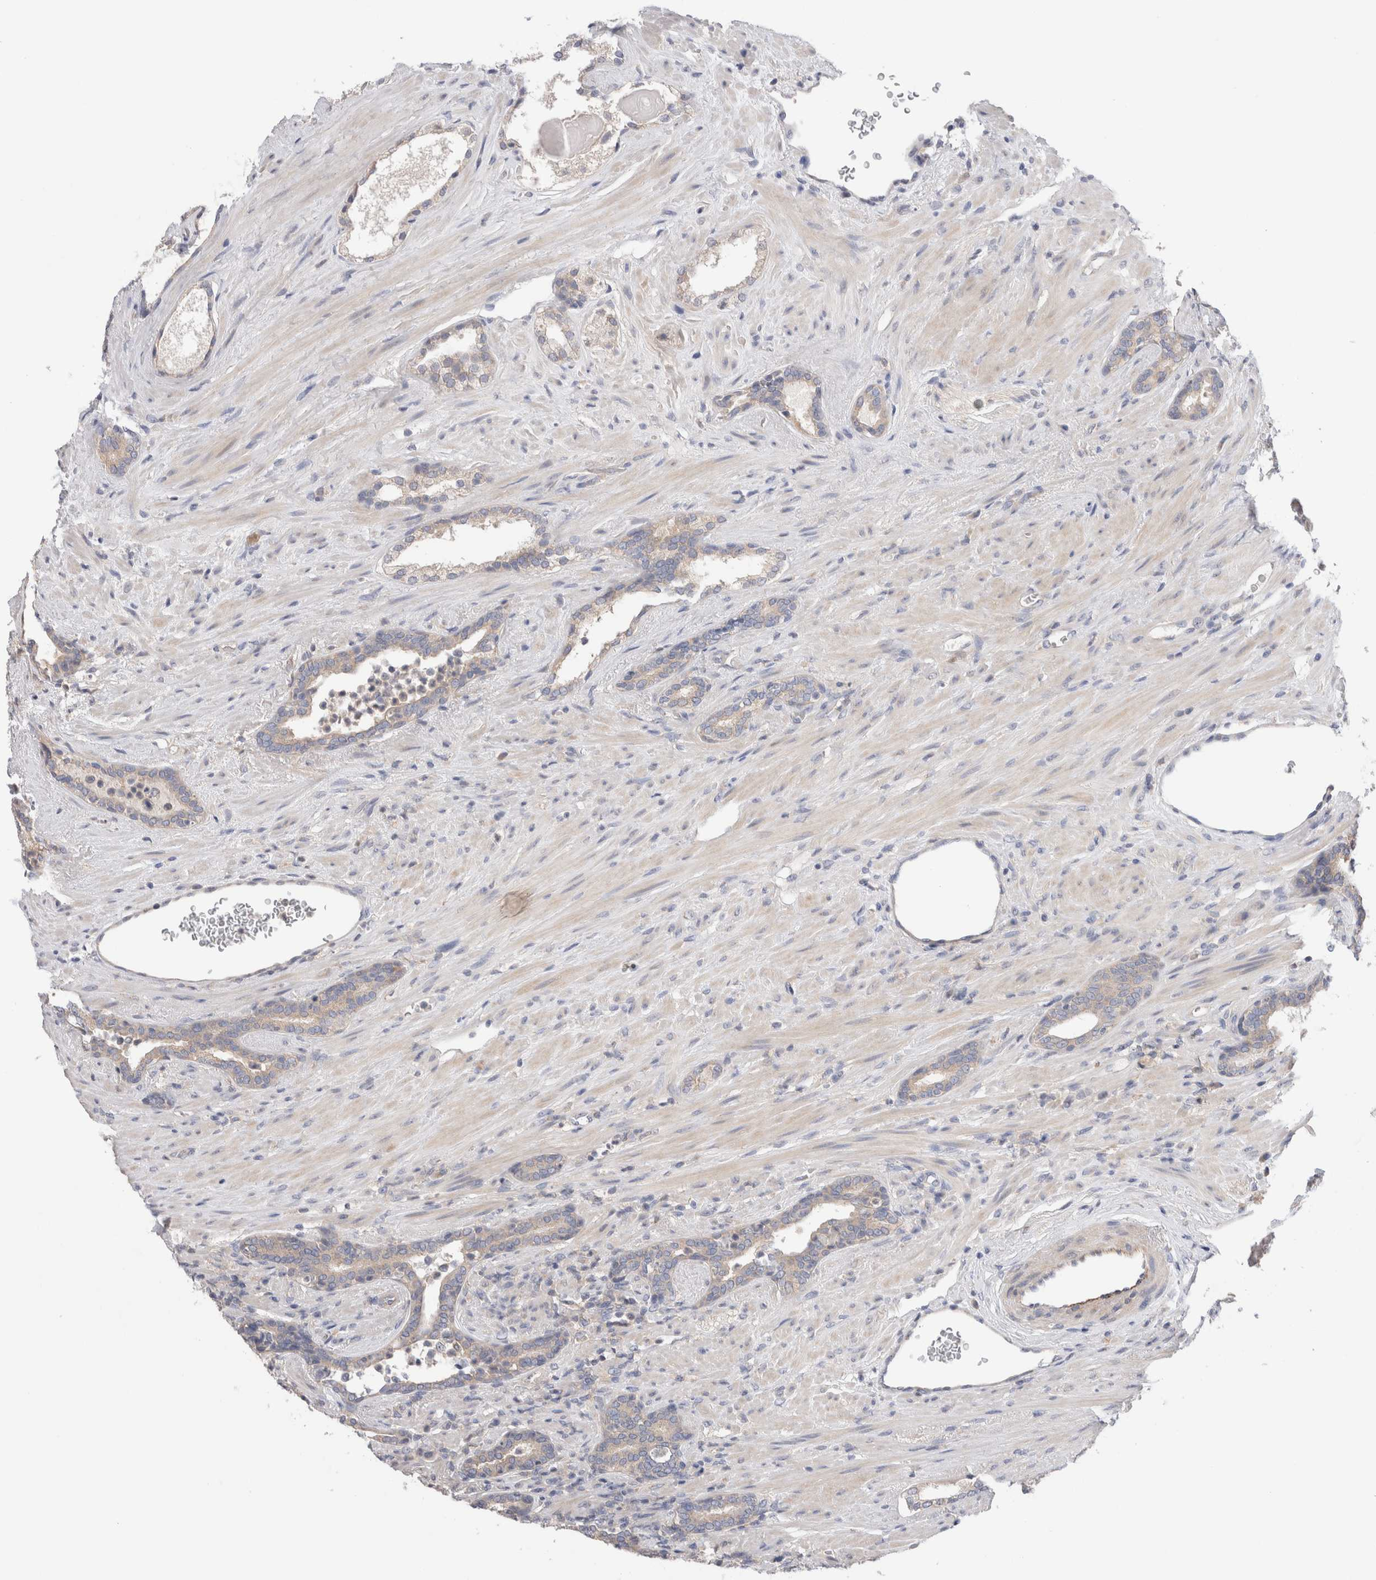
{"staining": {"intensity": "weak", "quantity": "25%-75%", "location": "cytoplasmic/membranous"}, "tissue": "prostate cancer", "cell_type": "Tumor cells", "image_type": "cancer", "snomed": [{"axis": "morphology", "description": "Adenocarcinoma, High grade"}, {"axis": "topography", "description": "Prostate"}], "caption": "About 25%-75% of tumor cells in human prostate cancer (adenocarcinoma (high-grade)) display weak cytoplasmic/membranous protein positivity as visualized by brown immunohistochemical staining.", "gene": "IFT74", "patient": {"sex": "male", "age": 71}}